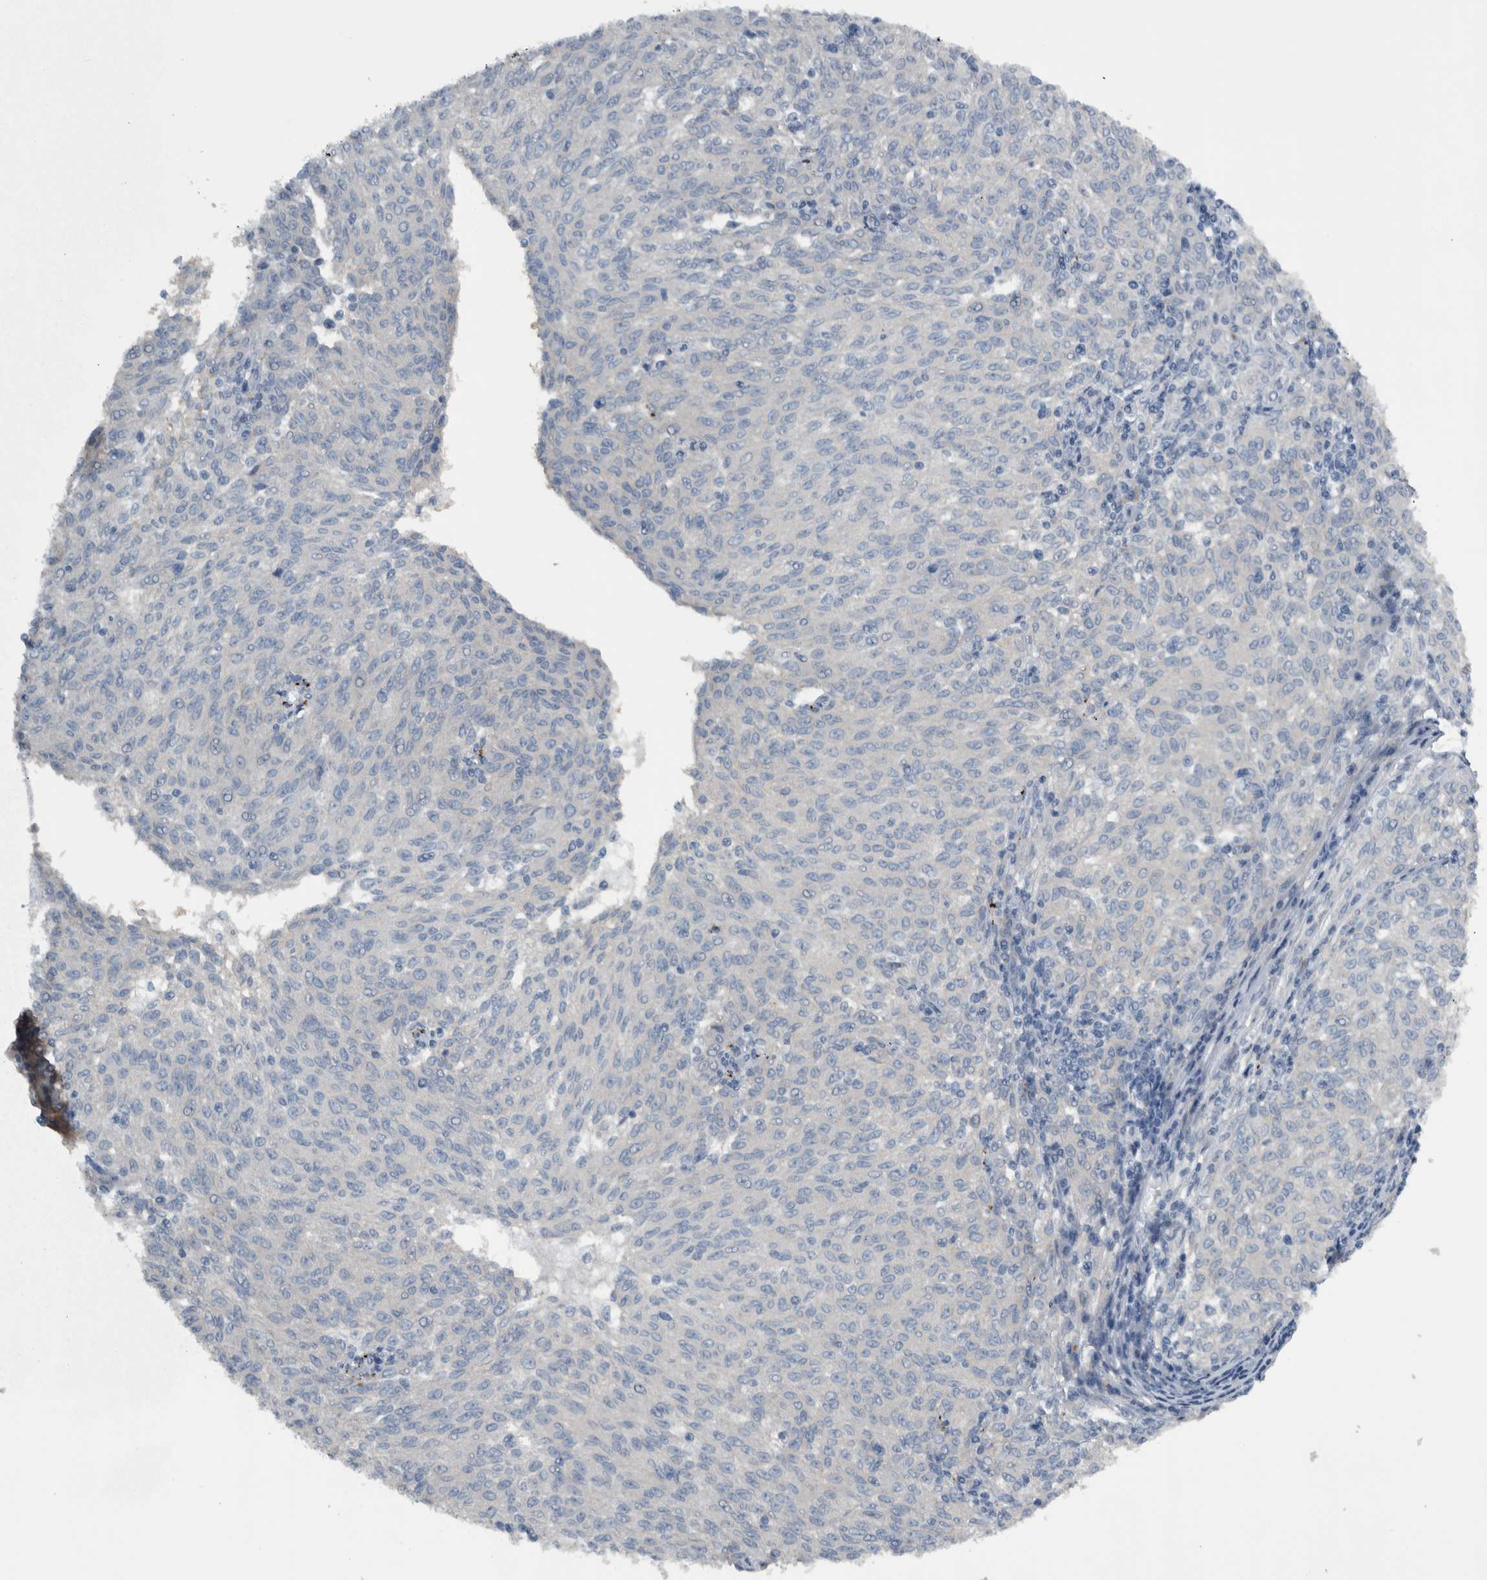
{"staining": {"intensity": "negative", "quantity": "none", "location": "none"}, "tissue": "melanoma", "cell_type": "Tumor cells", "image_type": "cancer", "snomed": [{"axis": "morphology", "description": "Malignant melanoma, NOS"}, {"axis": "topography", "description": "Skin"}], "caption": "An immunohistochemistry photomicrograph of malignant melanoma is shown. There is no staining in tumor cells of malignant melanoma.", "gene": "NT5C2", "patient": {"sex": "female", "age": 72}}